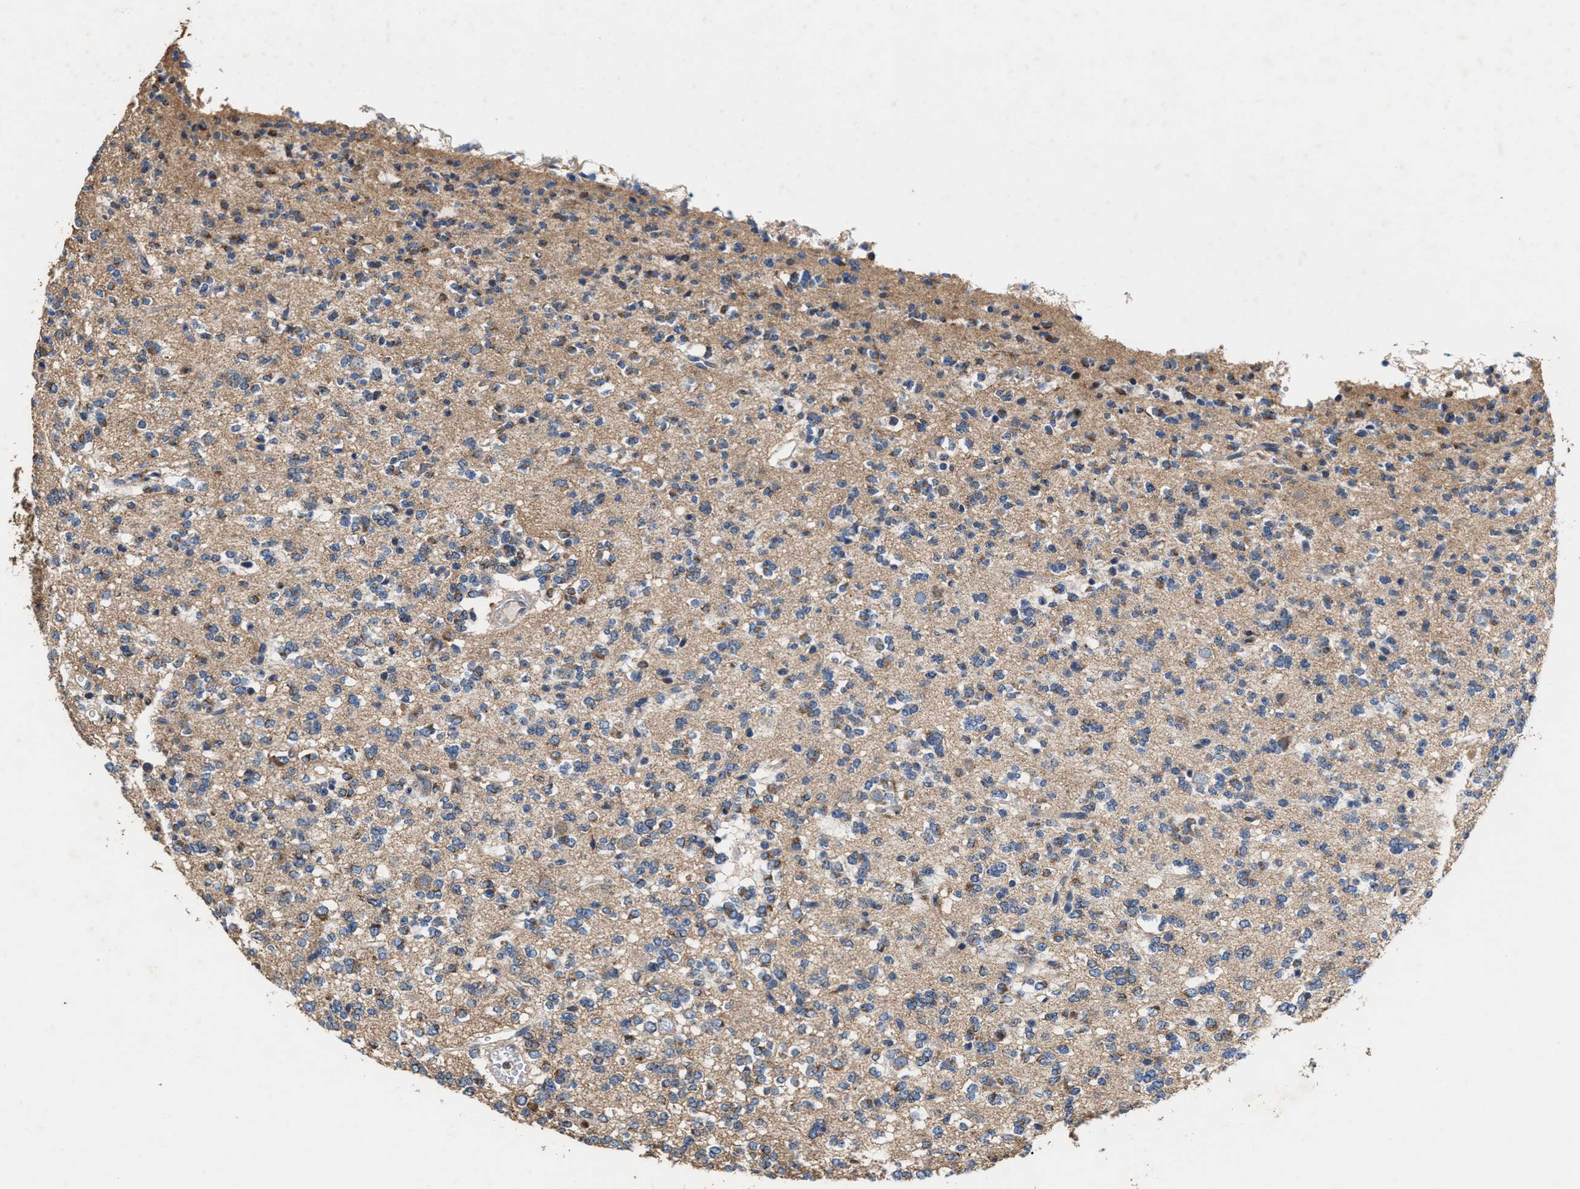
{"staining": {"intensity": "weak", "quantity": "25%-75%", "location": "cytoplasmic/membranous"}, "tissue": "glioma", "cell_type": "Tumor cells", "image_type": "cancer", "snomed": [{"axis": "morphology", "description": "Glioma, malignant, Low grade"}, {"axis": "topography", "description": "Brain"}], "caption": "There is low levels of weak cytoplasmic/membranous staining in tumor cells of glioma, as demonstrated by immunohistochemical staining (brown color).", "gene": "ACLY", "patient": {"sex": "male", "age": 38}}